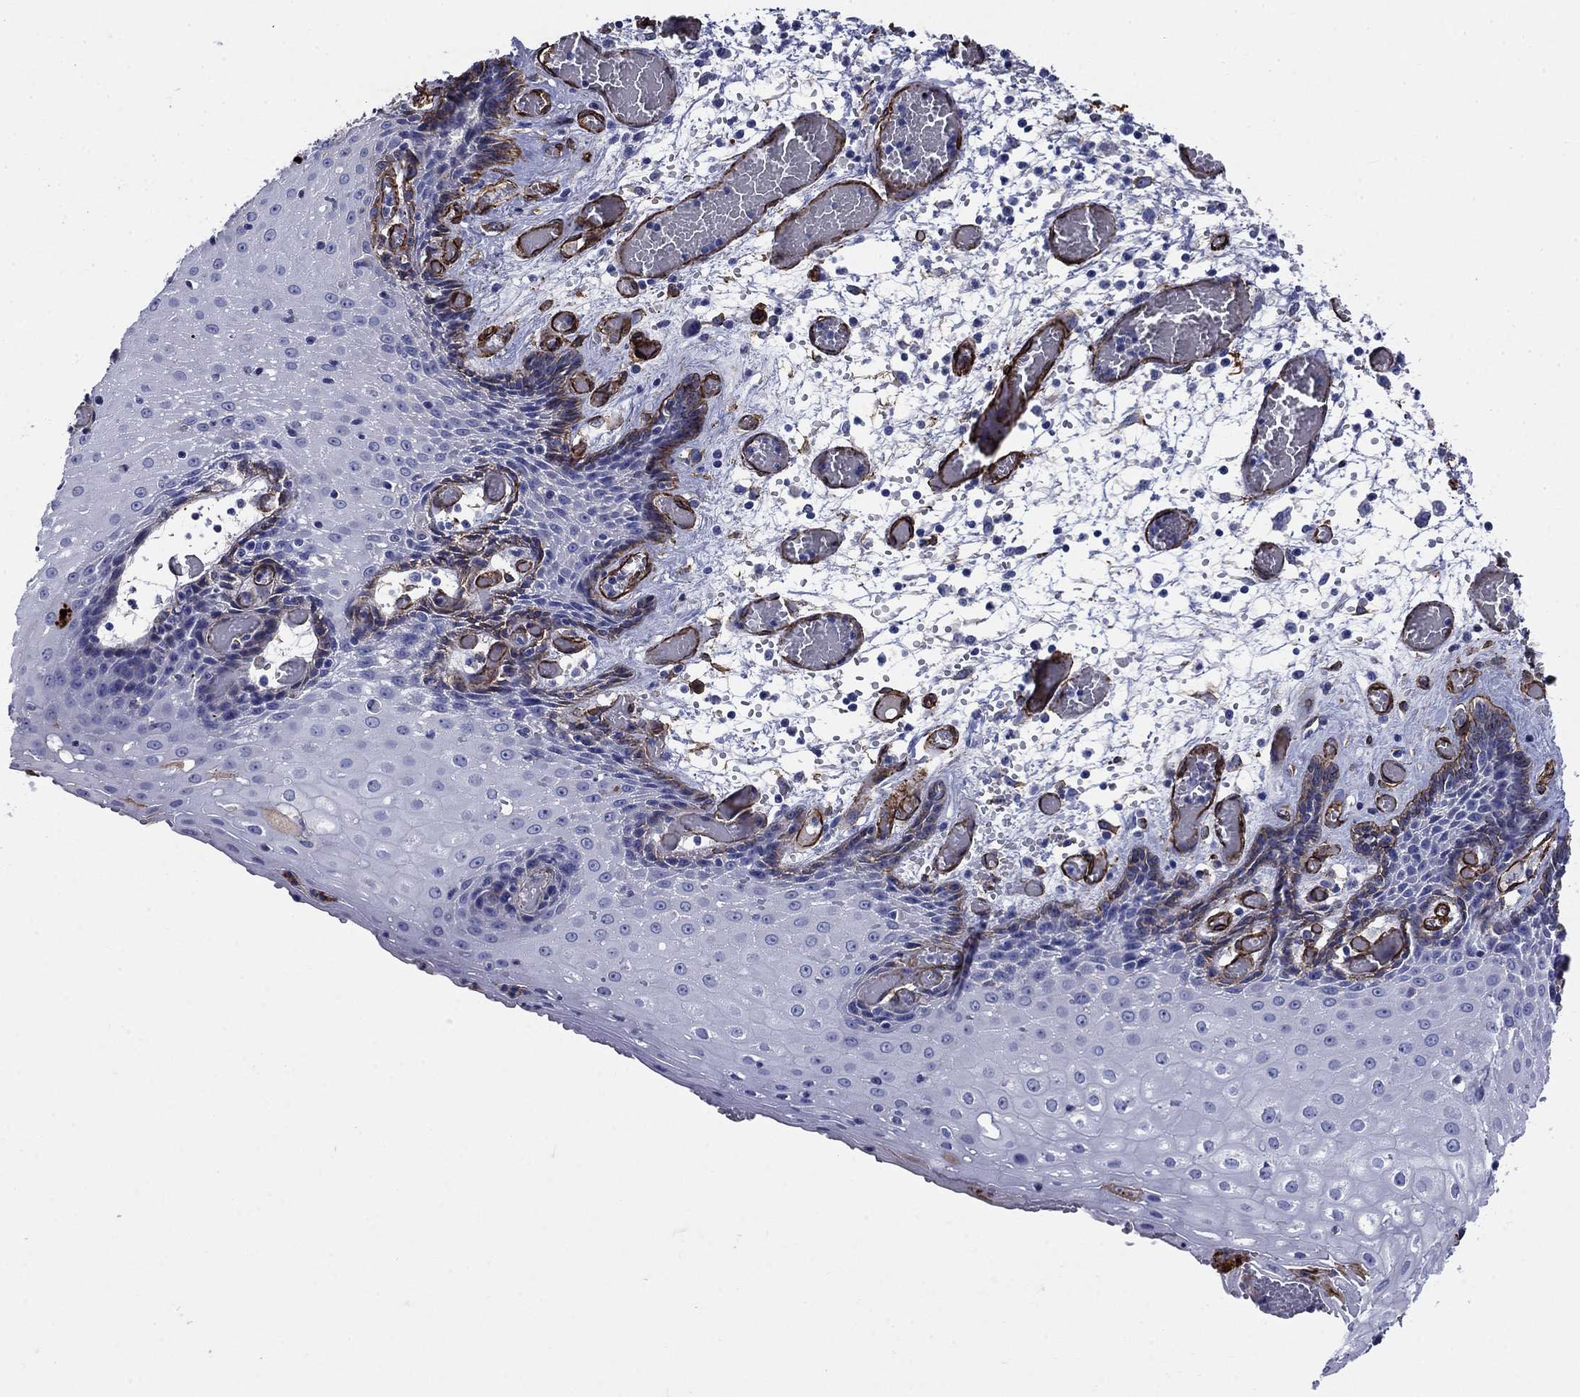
{"staining": {"intensity": "negative", "quantity": "none", "location": "none"}, "tissue": "esophagus", "cell_type": "Squamous epithelial cells", "image_type": "normal", "snomed": [{"axis": "morphology", "description": "Normal tissue, NOS"}, {"axis": "topography", "description": "Esophagus"}], "caption": "Immunohistochemistry micrograph of unremarkable human esophagus stained for a protein (brown), which demonstrates no positivity in squamous epithelial cells.", "gene": "VTN", "patient": {"sex": "male", "age": 58}}